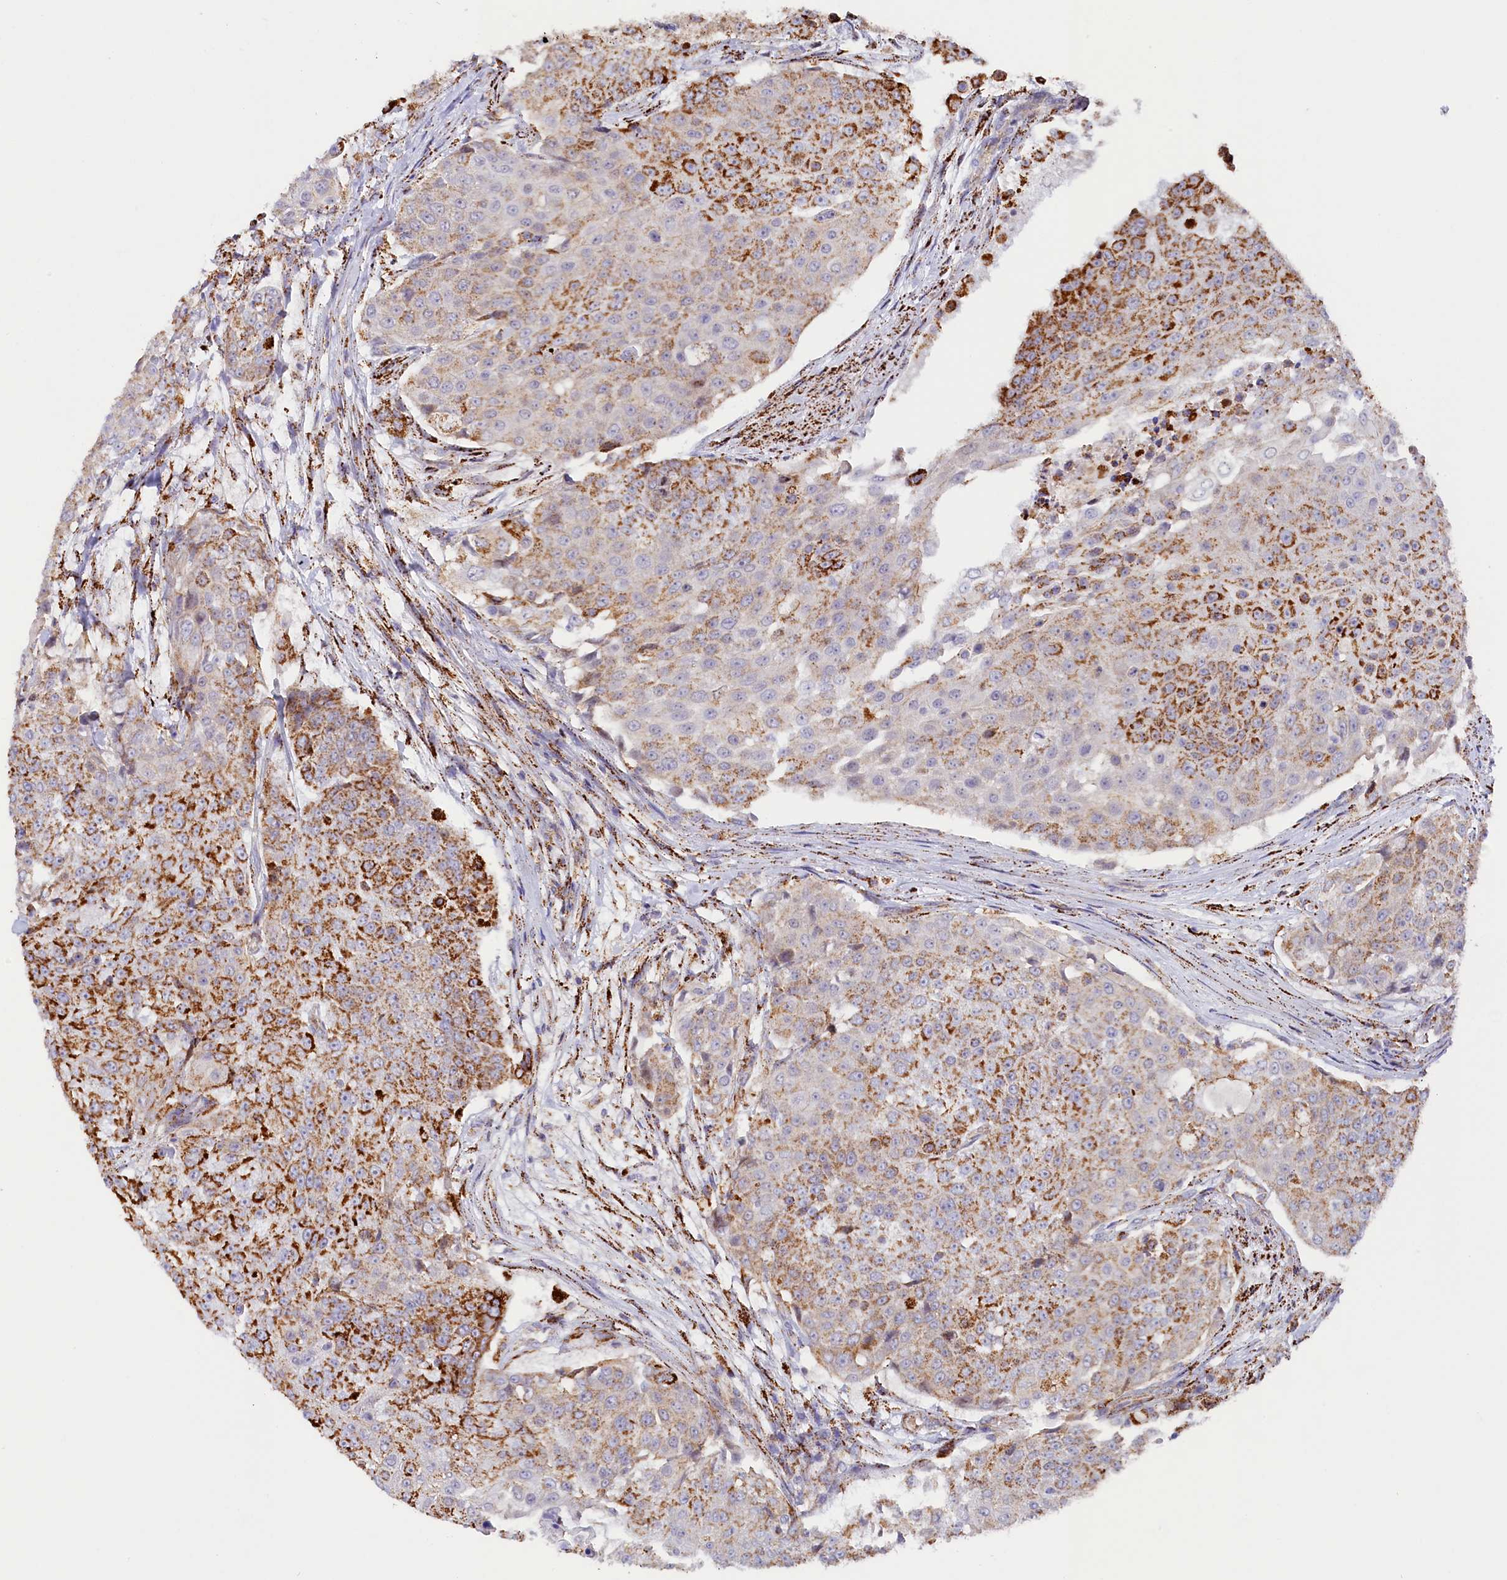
{"staining": {"intensity": "moderate", "quantity": "25%-75%", "location": "cytoplasmic/membranous"}, "tissue": "urothelial cancer", "cell_type": "Tumor cells", "image_type": "cancer", "snomed": [{"axis": "morphology", "description": "Urothelial carcinoma, High grade"}, {"axis": "topography", "description": "Urinary bladder"}], "caption": "Urothelial carcinoma (high-grade) stained with immunohistochemistry exhibits moderate cytoplasmic/membranous expression in approximately 25%-75% of tumor cells.", "gene": "AKTIP", "patient": {"sex": "female", "age": 63}}